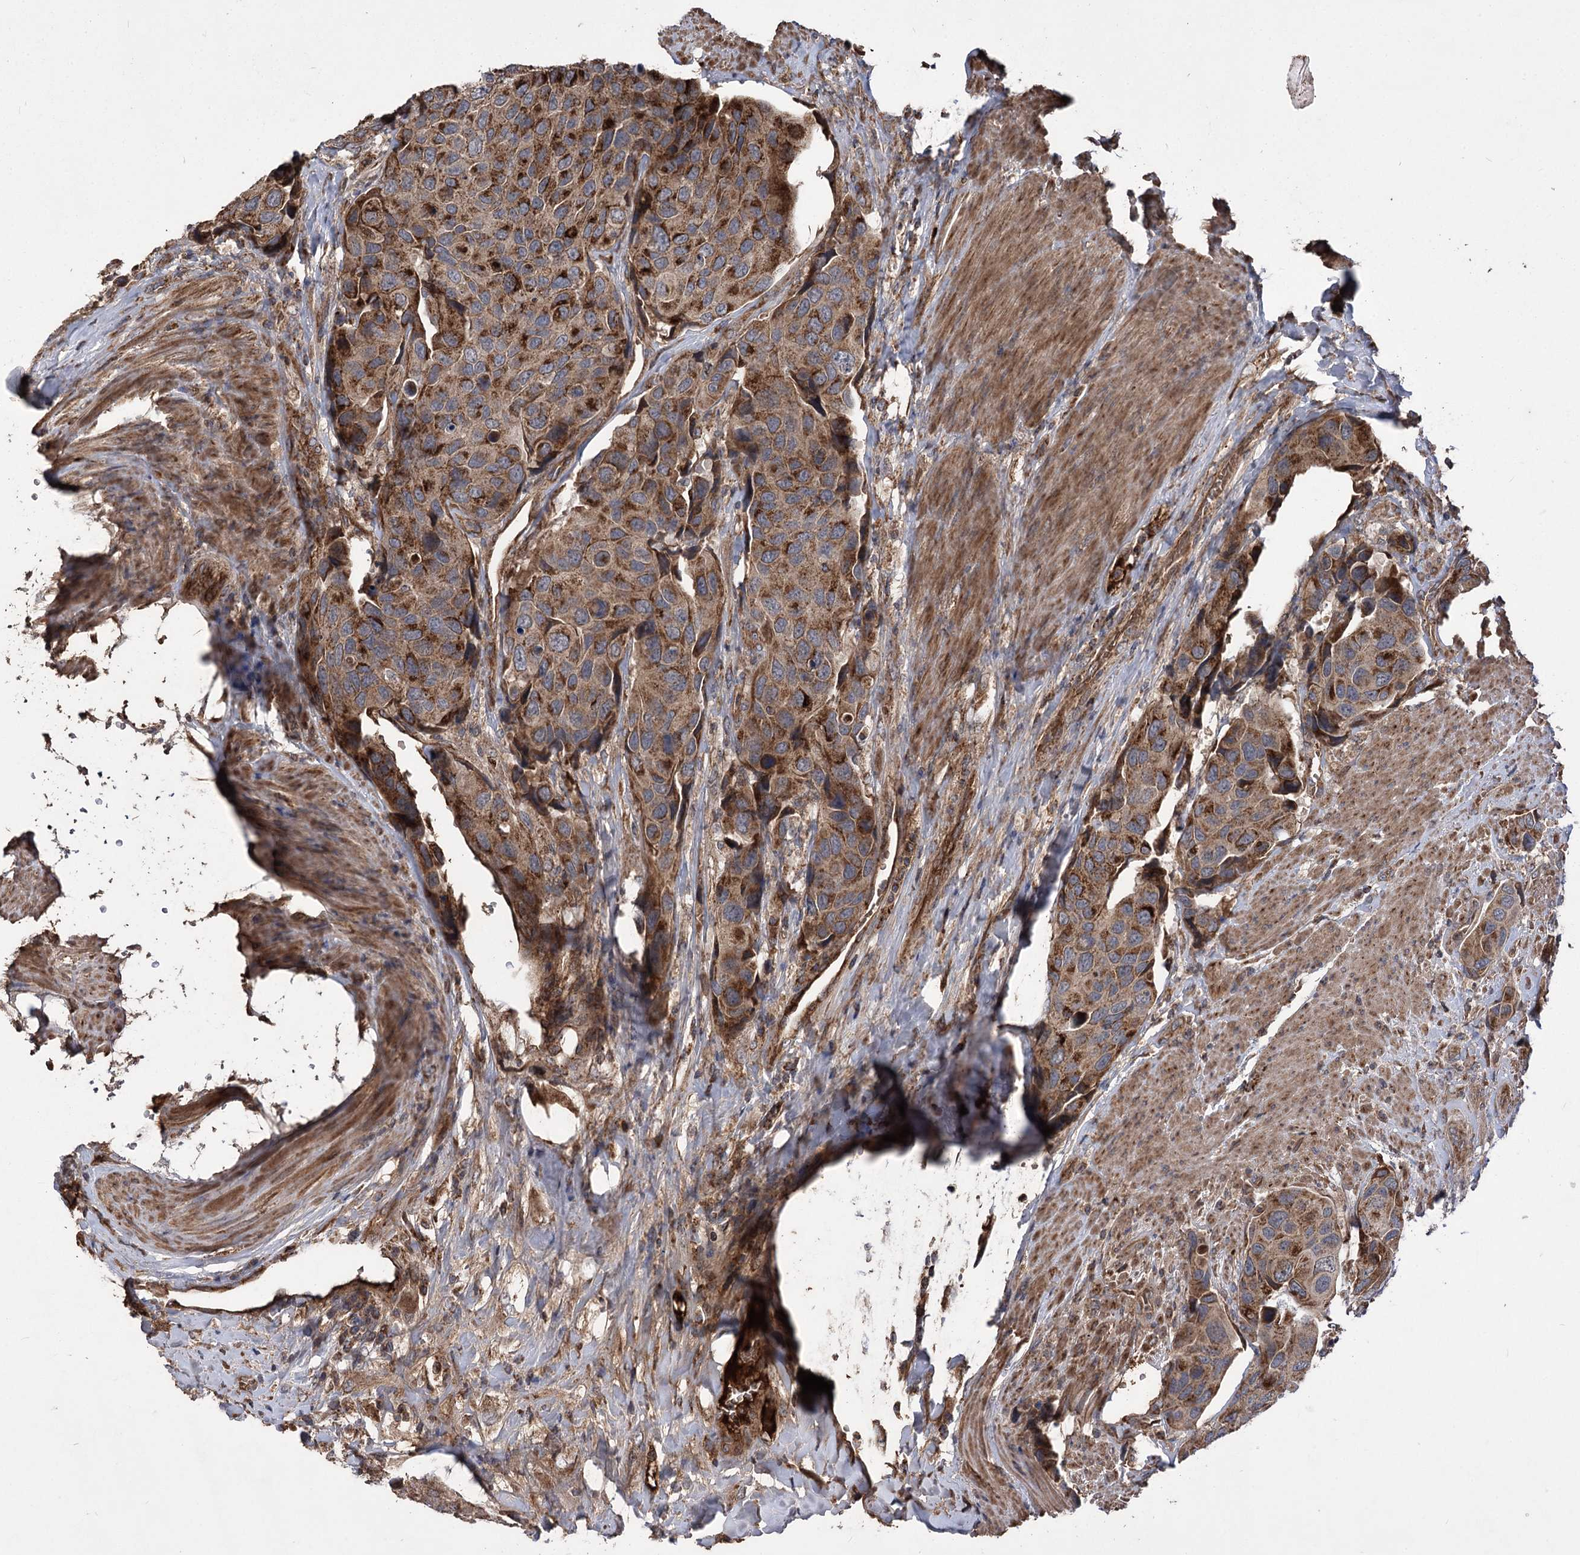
{"staining": {"intensity": "strong", "quantity": ">75%", "location": "cytoplasmic/membranous"}, "tissue": "urothelial cancer", "cell_type": "Tumor cells", "image_type": "cancer", "snomed": [{"axis": "morphology", "description": "Urothelial carcinoma, High grade"}, {"axis": "topography", "description": "Urinary bladder"}], "caption": "Urothelial carcinoma (high-grade) stained with DAB (3,3'-diaminobenzidine) immunohistochemistry shows high levels of strong cytoplasmic/membranous positivity in about >75% of tumor cells.", "gene": "RASSF3", "patient": {"sex": "male", "age": 74}}